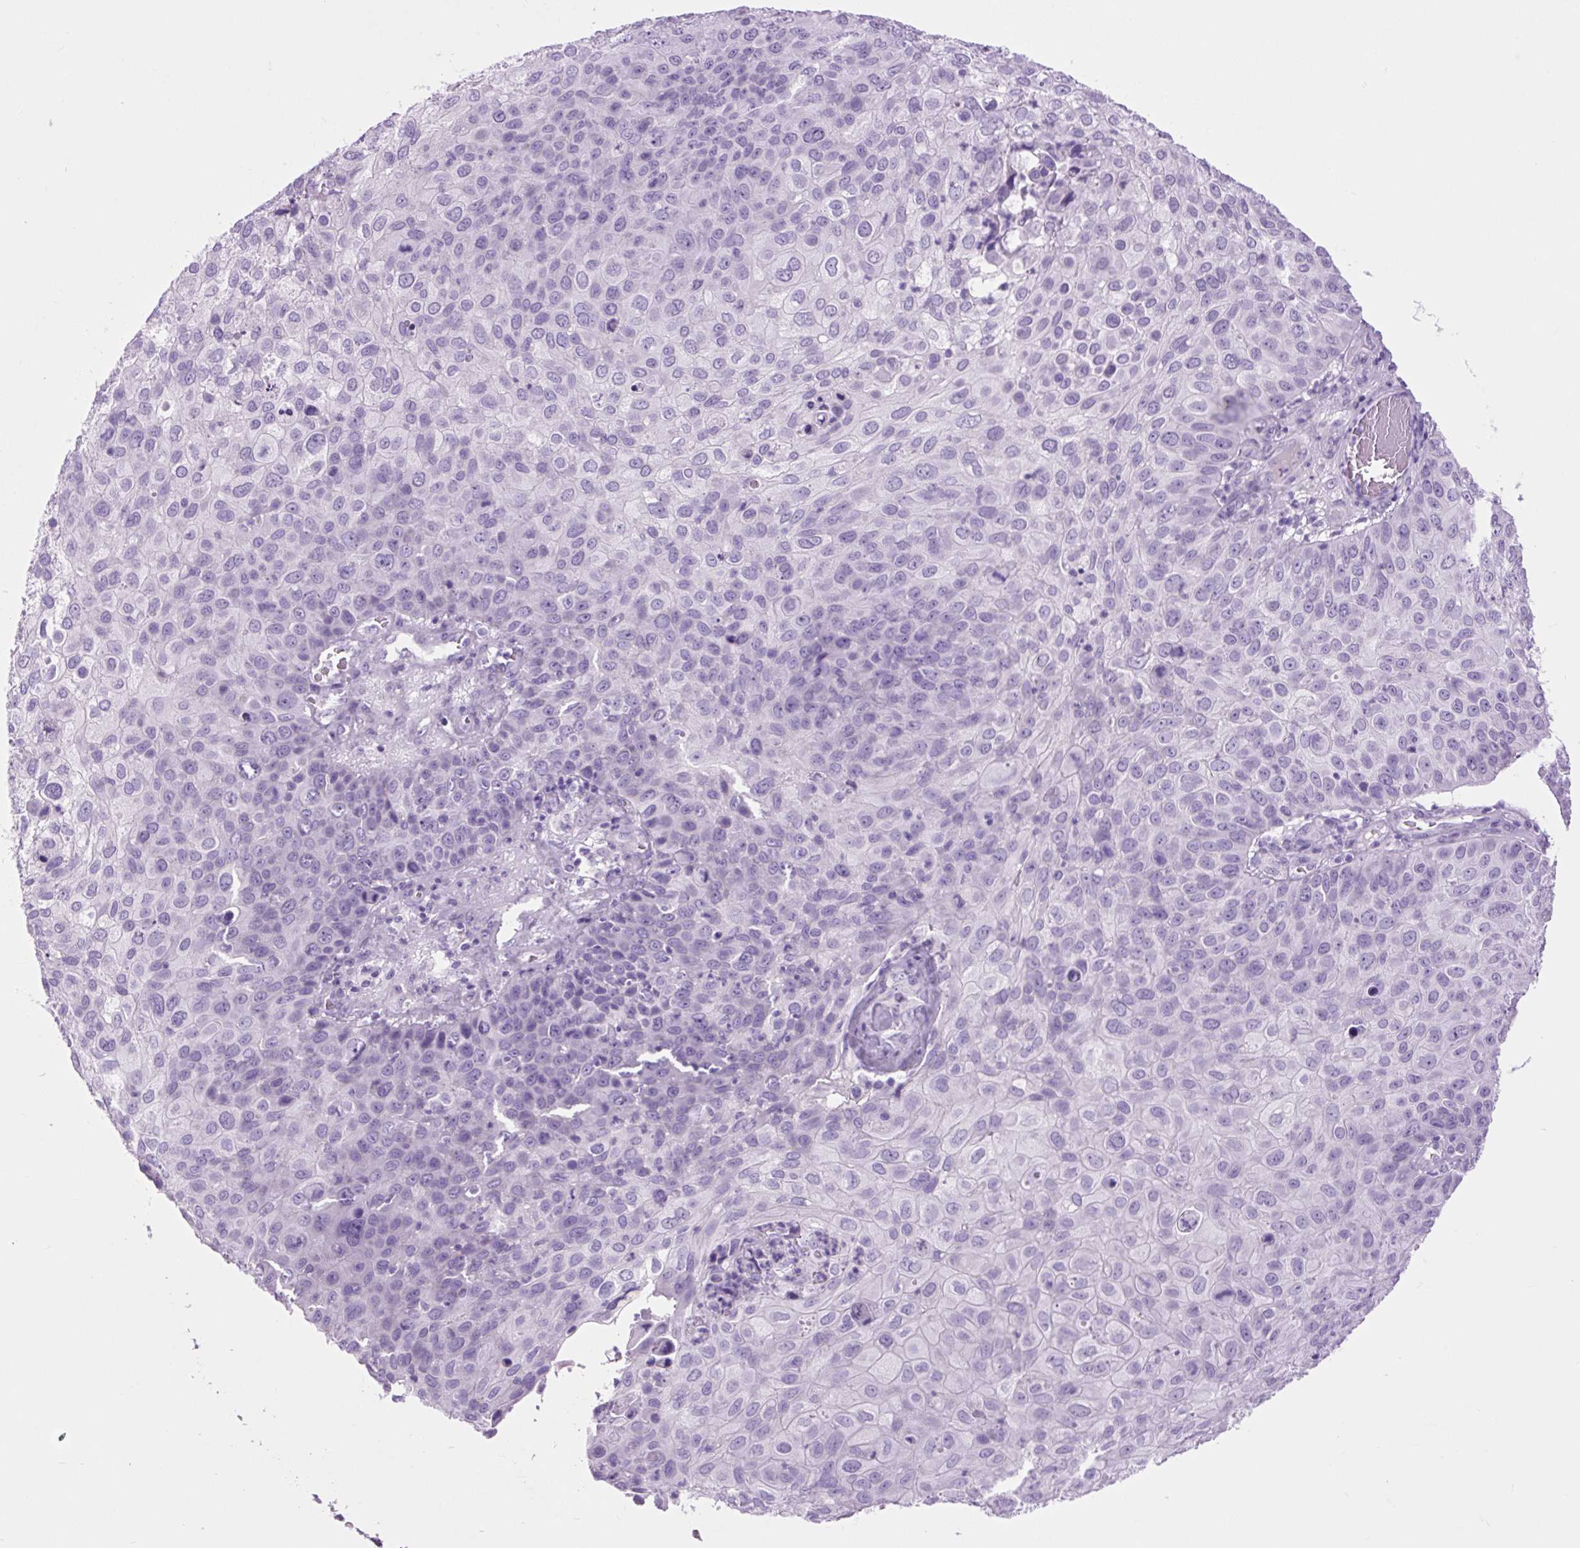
{"staining": {"intensity": "negative", "quantity": "none", "location": "none"}, "tissue": "skin cancer", "cell_type": "Tumor cells", "image_type": "cancer", "snomed": [{"axis": "morphology", "description": "Squamous cell carcinoma, NOS"}, {"axis": "topography", "description": "Skin"}], "caption": "There is no significant positivity in tumor cells of skin squamous cell carcinoma. (DAB immunohistochemistry with hematoxylin counter stain).", "gene": "DPP6", "patient": {"sex": "male", "age": 87}}